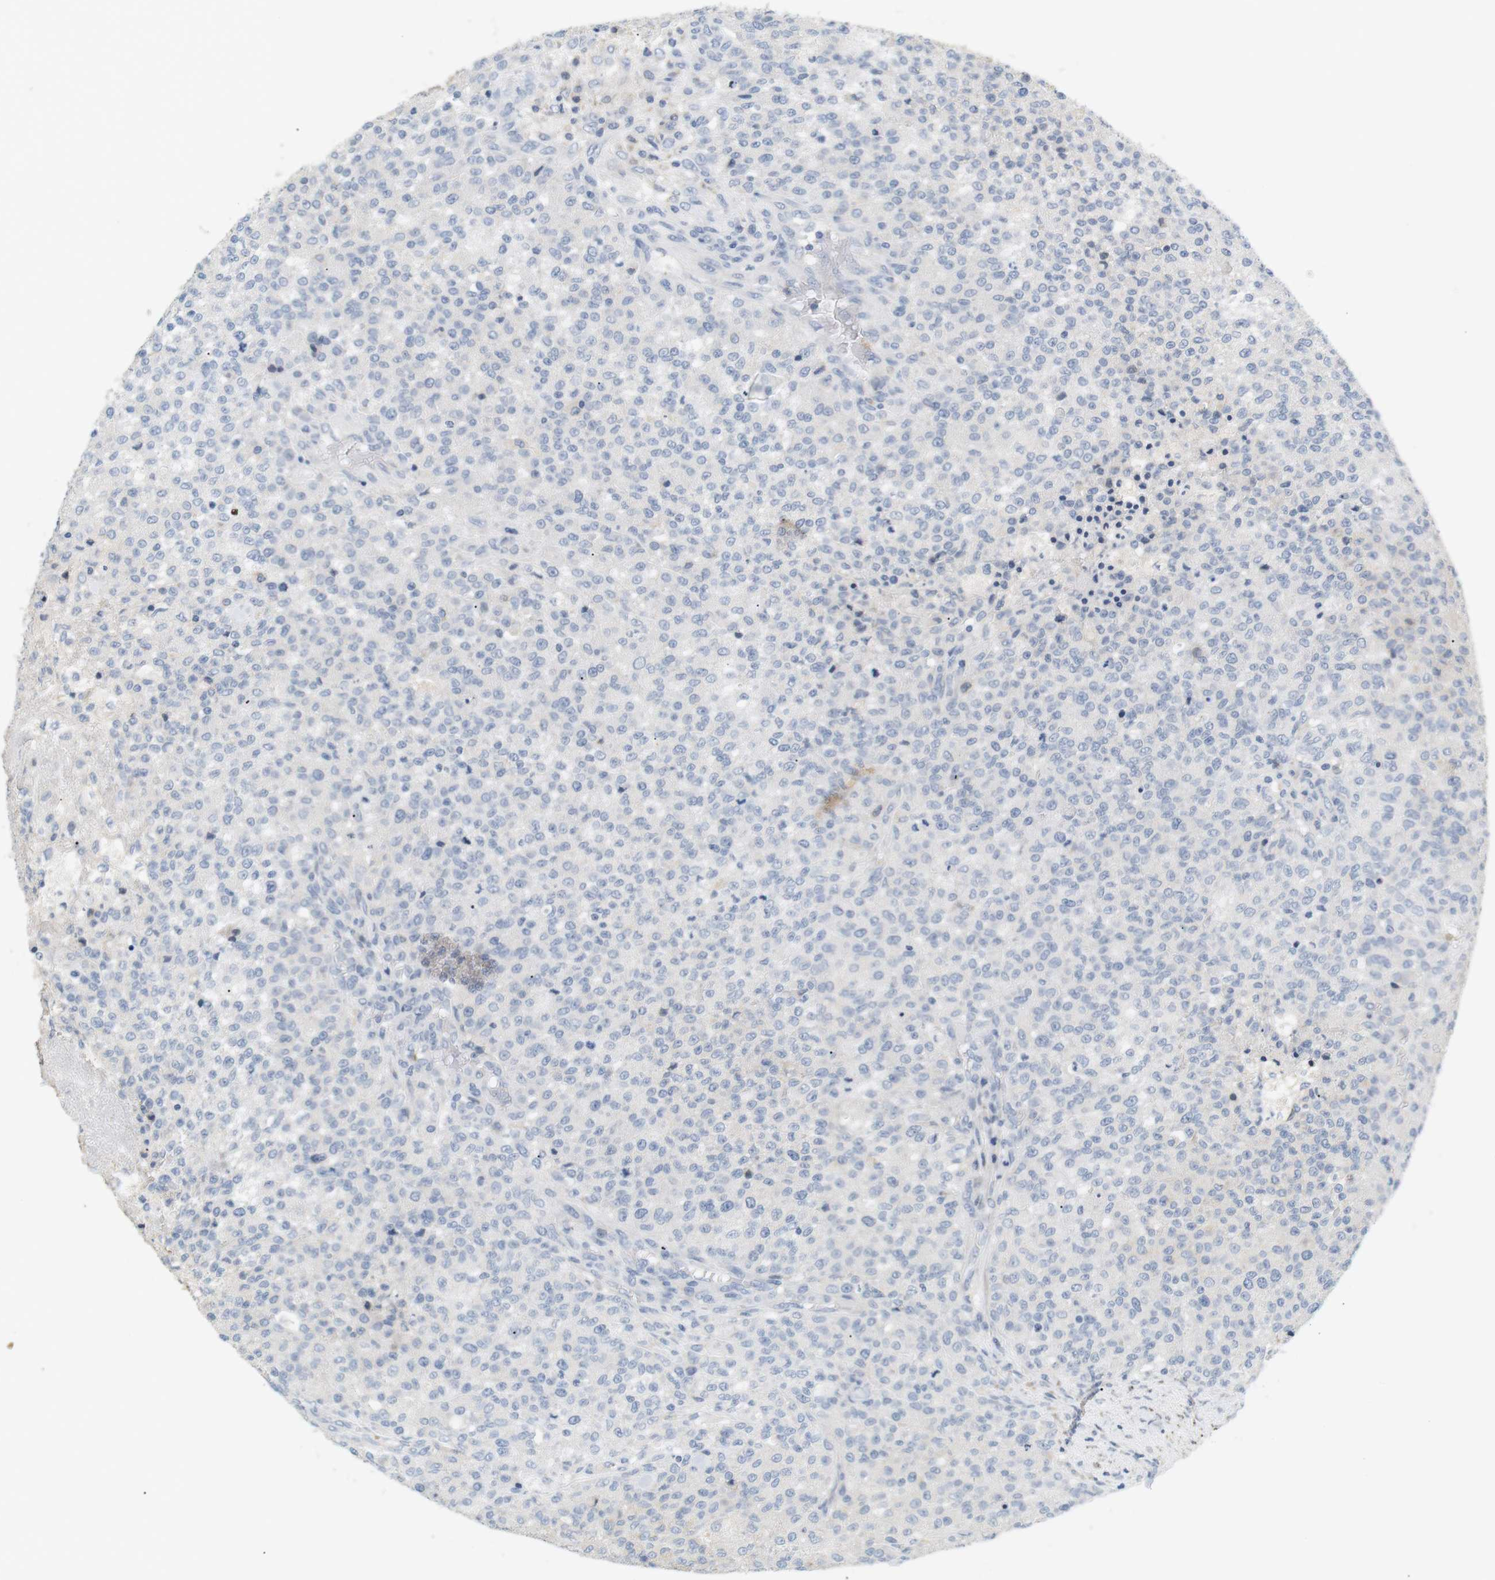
{"staining": {"intensity": "negative", "quantity": "none", "location": "none"}, "tissue": "testis cancer", "cell_type": "Tumor cells", "image_type": "cancer", "snomed": [{"axis": "morphology", "description": "Seminoma, NOS"}, {"axis": "topography", "description": "Testis"}], "caption": "There is no significant expression in tumor cells of testis seminoma.", "gene": "CD300E", "patient": {"sex": "male", "age": 59}}